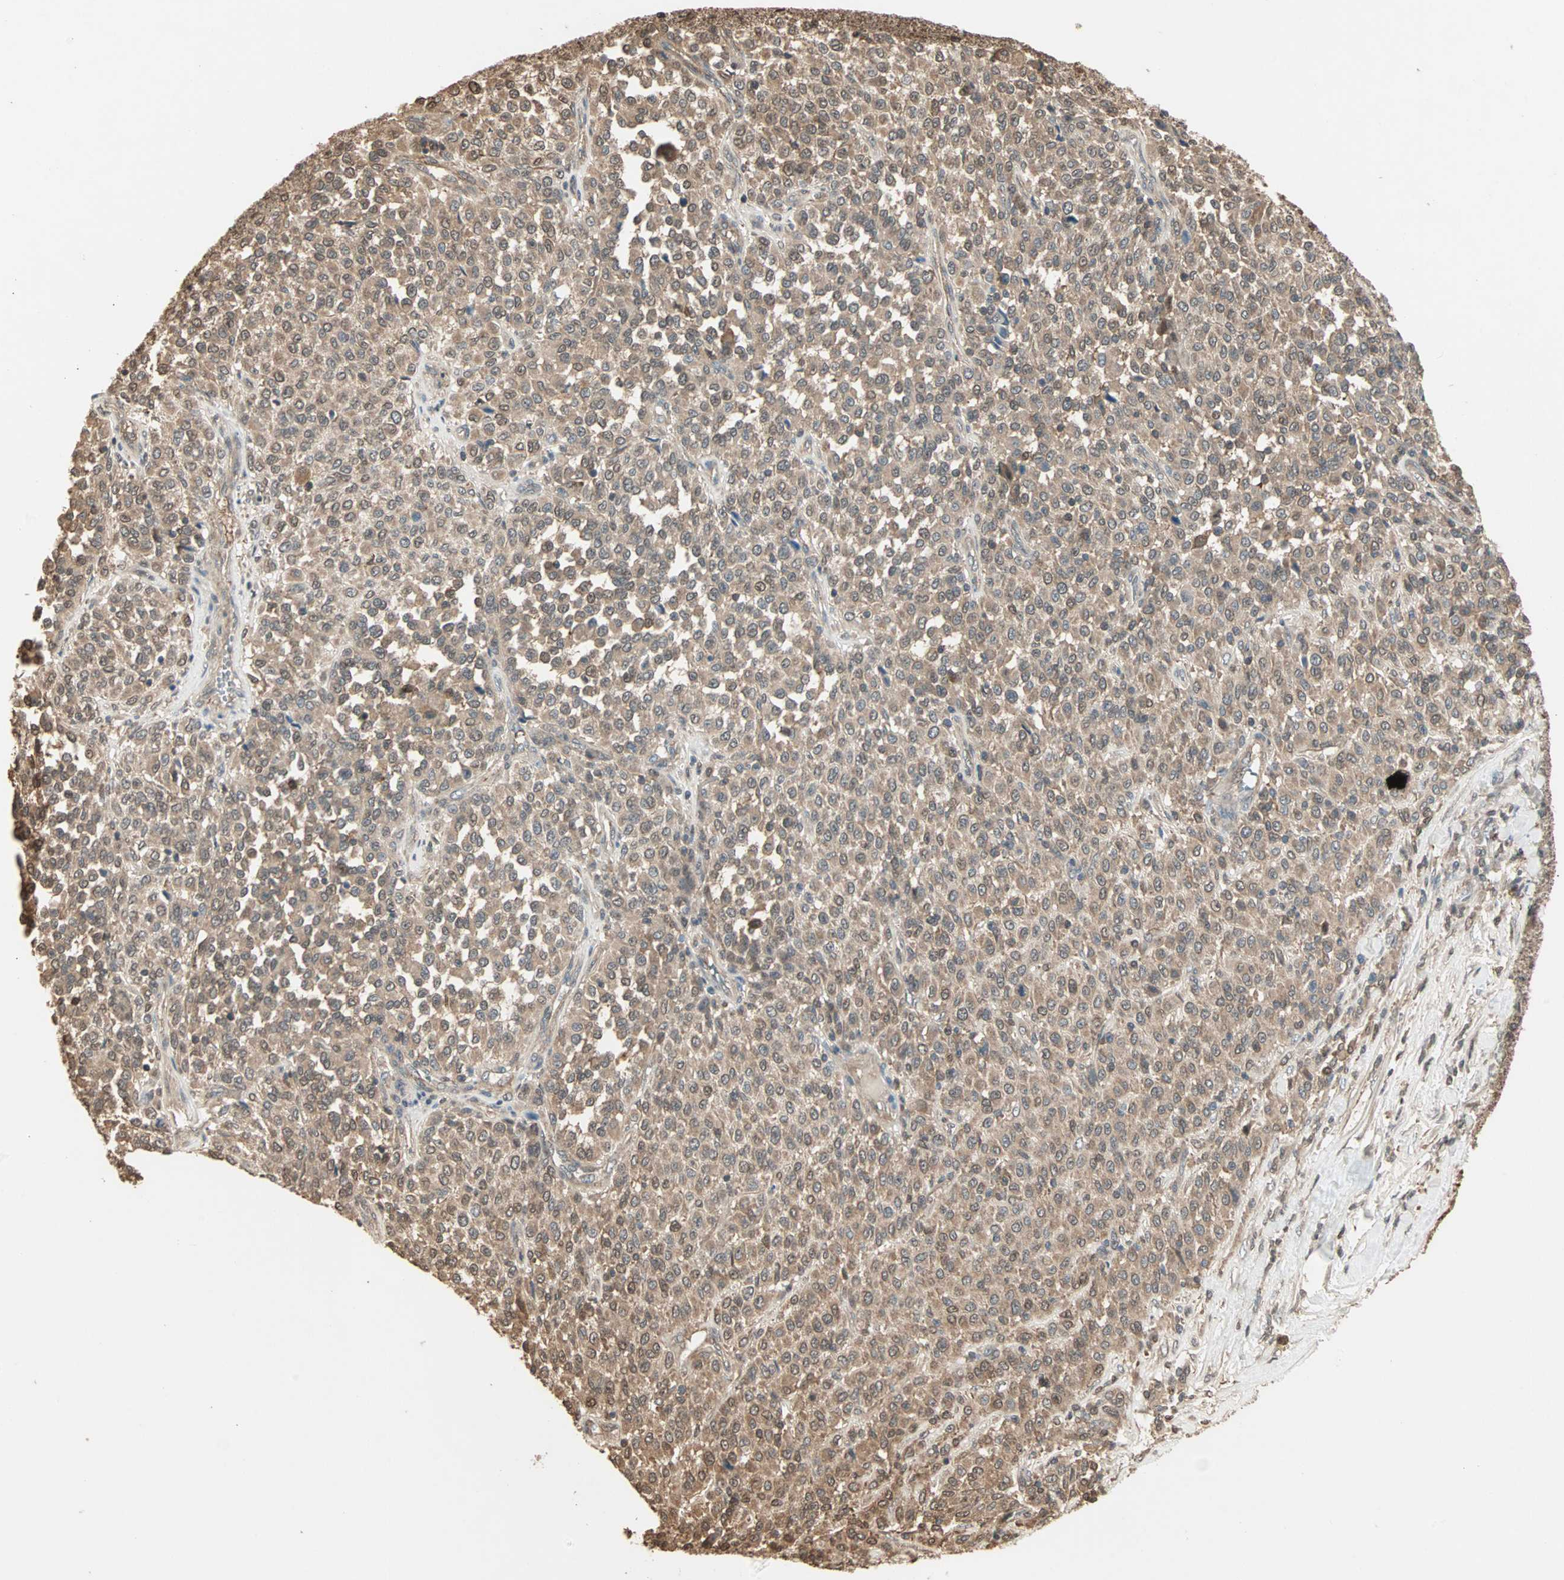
{"staining": {"intensity": "moderate", "quantity": ">75%", "location": "cytoplasmic/membranous"}, "tissue": "melanoma", "cell_type": "Tumor cells", "image_type": "cancer", "snomed": [{"axis": "morphology", "description": "Malignant melanoma, Metastatic site"}, {"axis": "topography", "description": "Pancreas"}], "caption": "A histopathology image of human melanoma stained for a protein exhibits moderate cytoplasmic/membranous brown staining in tumor cells.", "gene": "DRG2", "patient": {"sex": "female", "age": 30}}